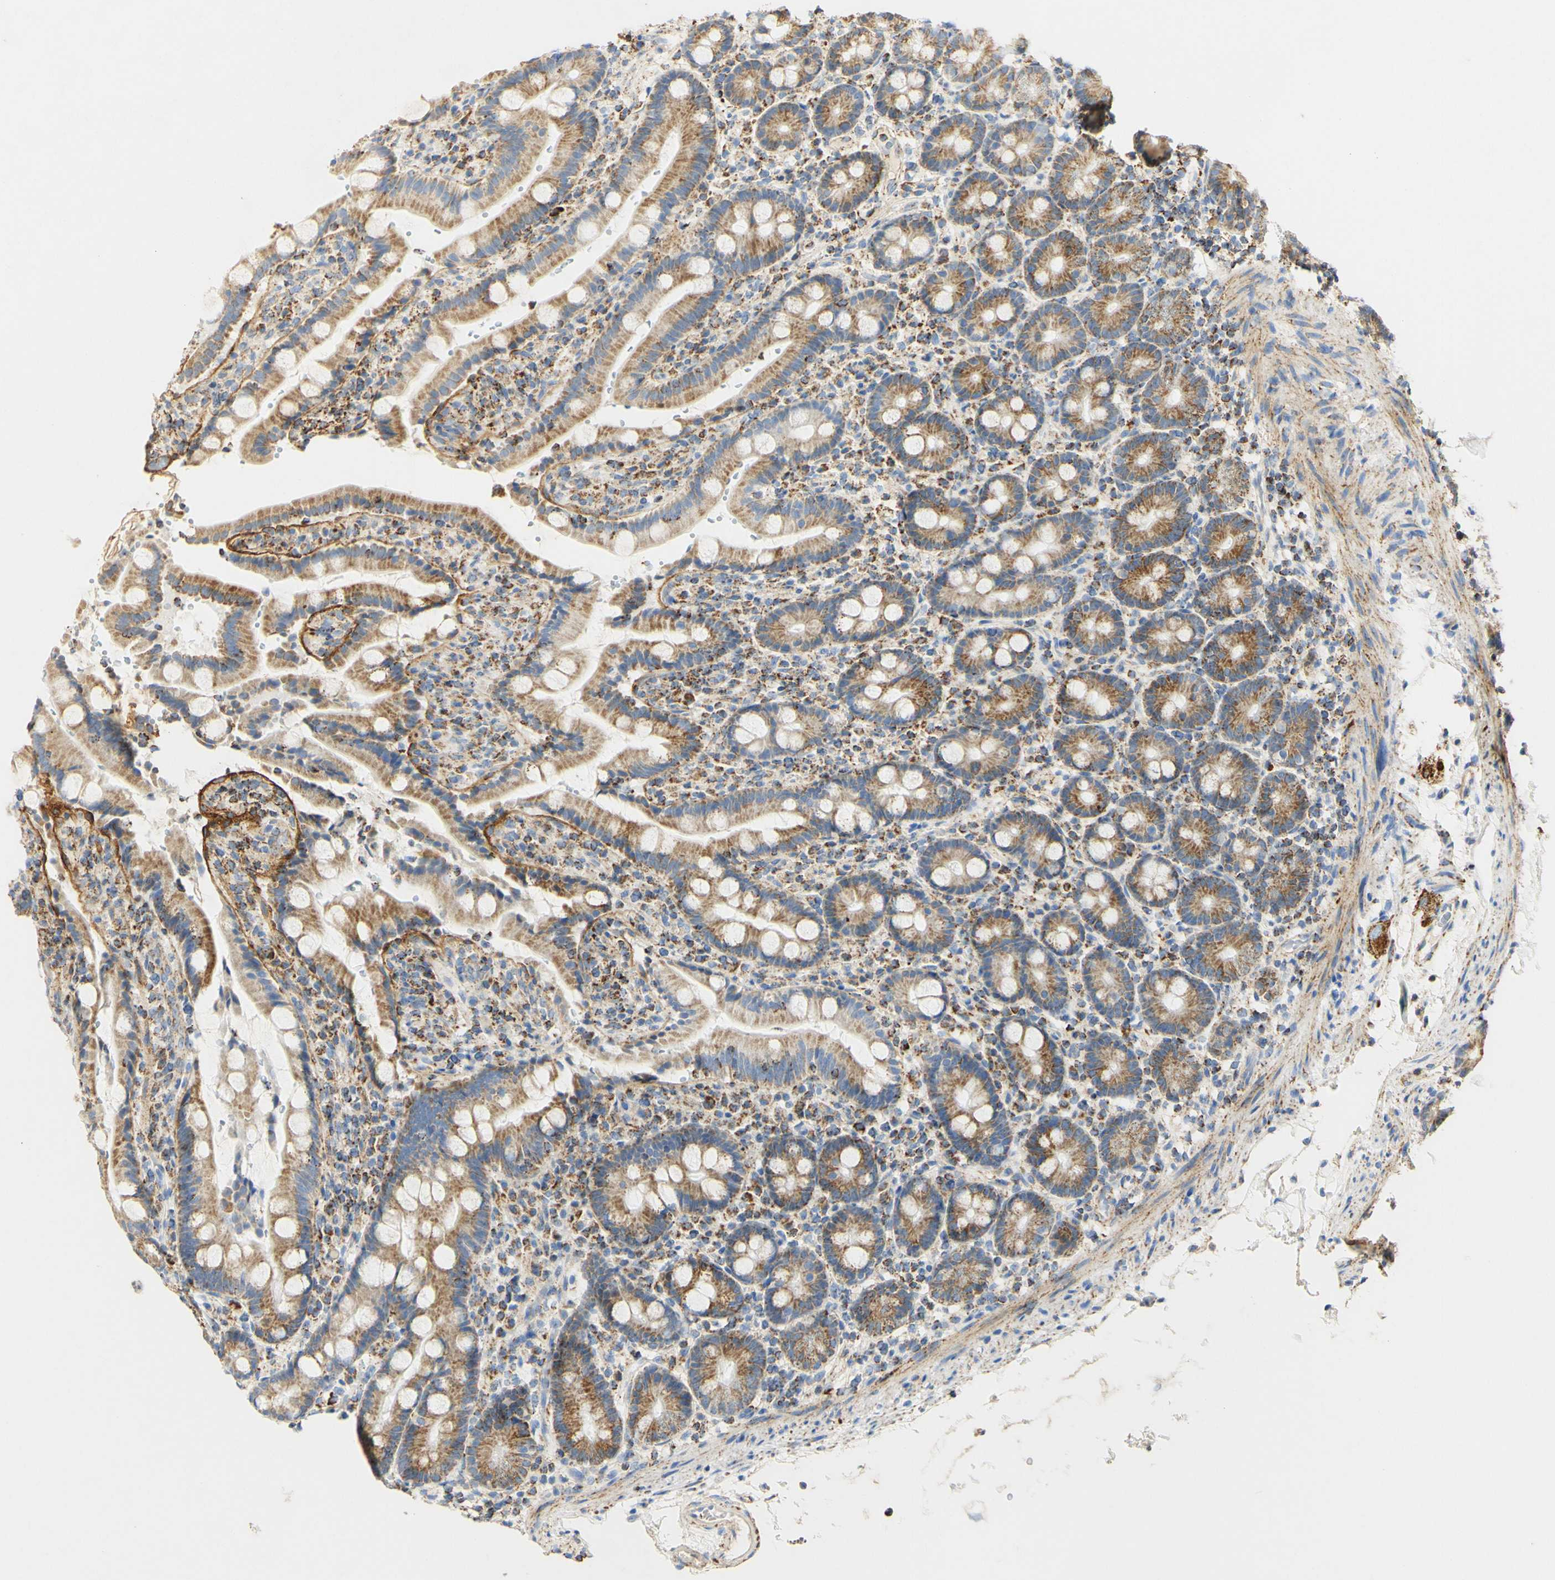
{"staining": {"intensity": "moderate", "quantity": ">75%", "location": "cytoplasmic/membranous"}, "tissue": "duodenum", "cell_type": "Glandular cells", "image_type": "normal", "snomed": [{"axis": "morphology", "description": "Normal tissue, NOS"}, {"axis": "topography", "description": "Small intestine, NOS"}], "caption": "Brown immunohistochemical staining in unremarkable human duodenum displays moderate cytoplasmic/membranous expression in about >75% of glandular cells.", "gene": "OXCT1", "patient": {"sex": "female", "age": 71}}